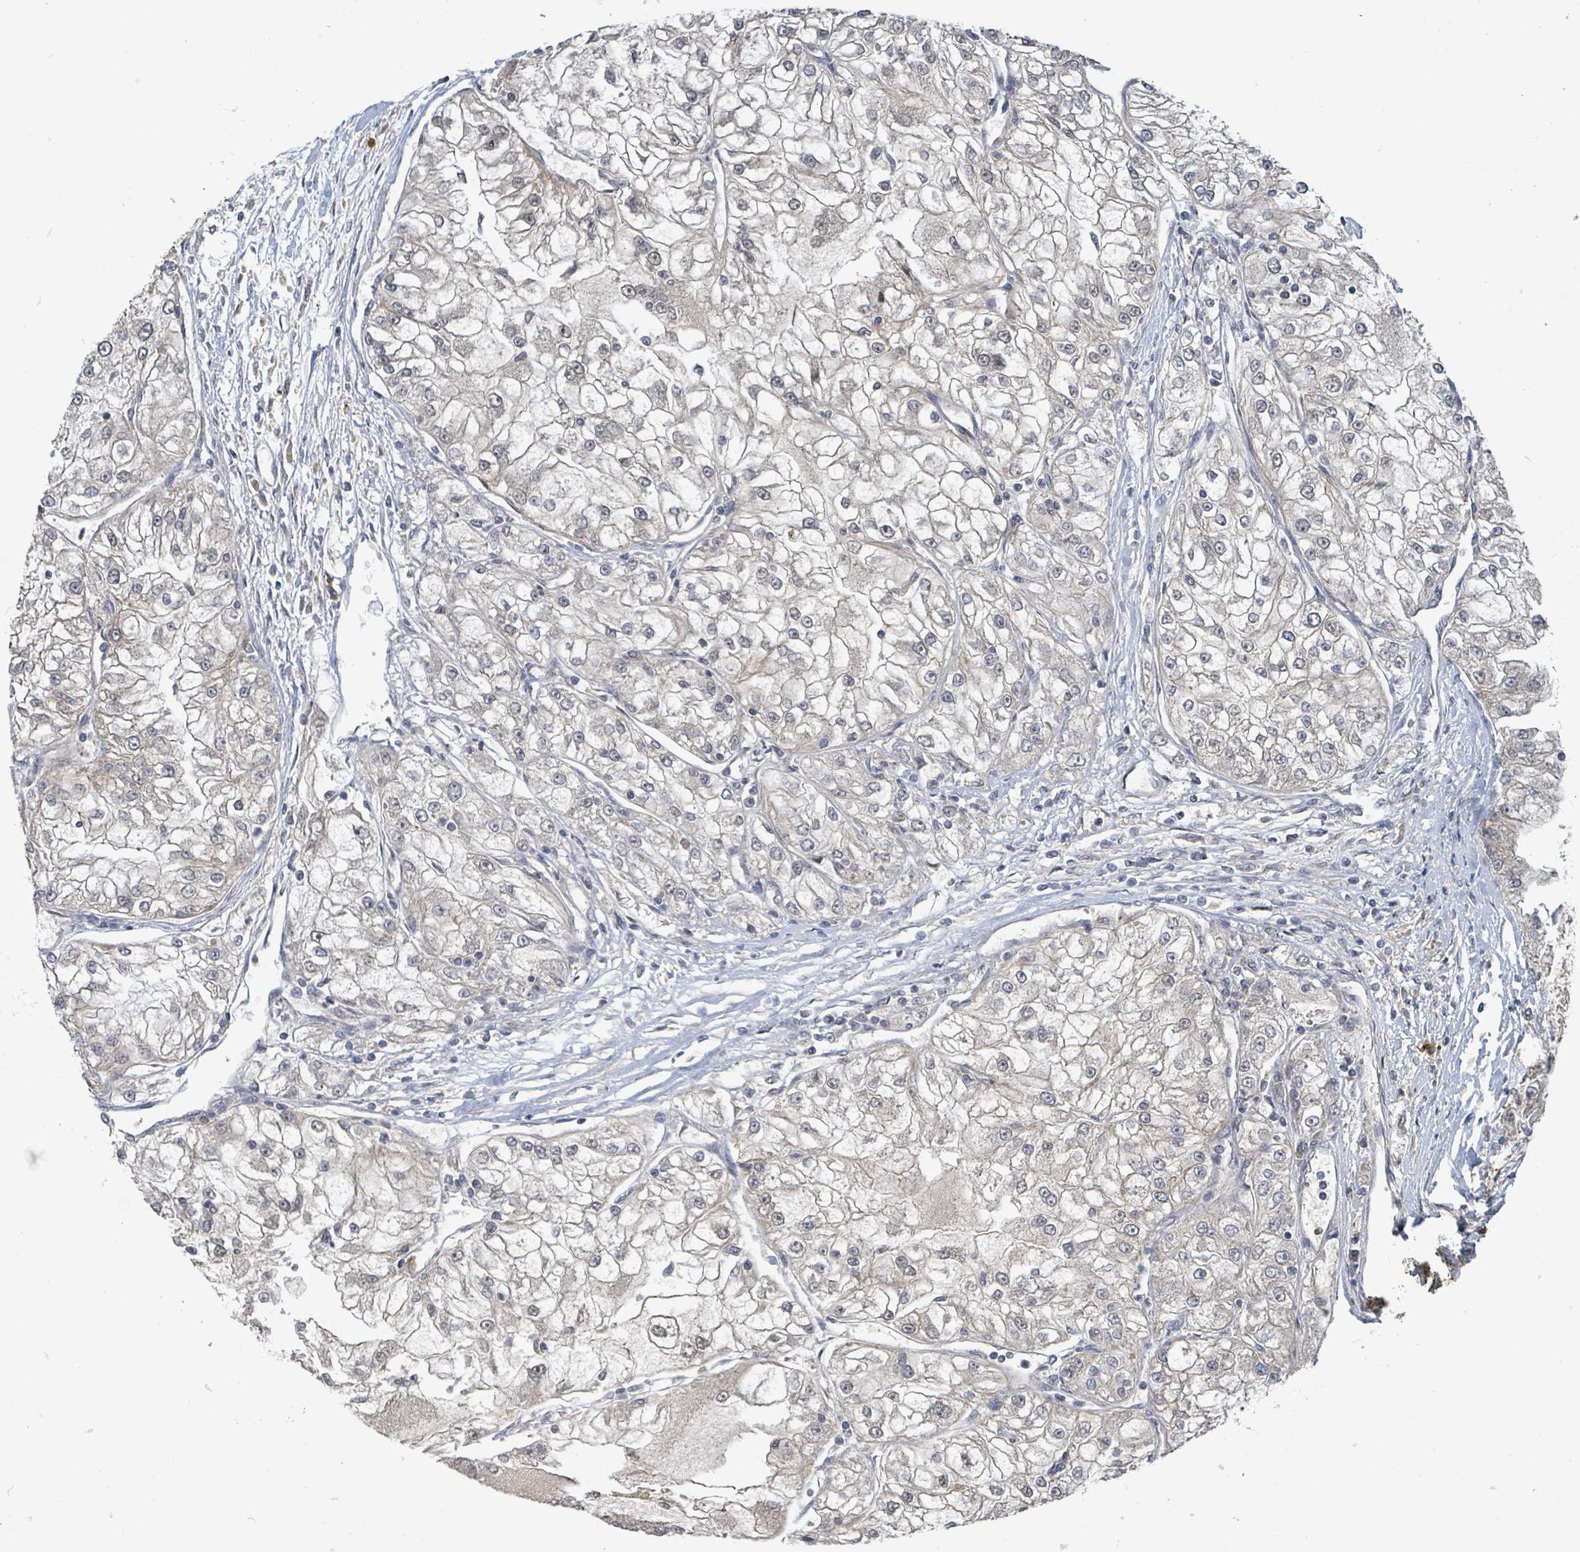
{"staining": {"intensity": "weak", "quantity": "<25%", "location": "cytoplasmic/membranous"}, "tissue": "renal cancer", "cell_type": "Tumor cells", "image_type": "cancer", "snomed": [{"axis": "morphology", "description": "Adenocarcinoma, NOS"}, {"axis": "topography", "description": "Kidney"}], "caption": "This is an IHC photomicrograph of renal adenocarcinoma. There is no expression in tumor cells.", "gene": "CCDC121", "patient": {"sex": "female", "age": 72}}